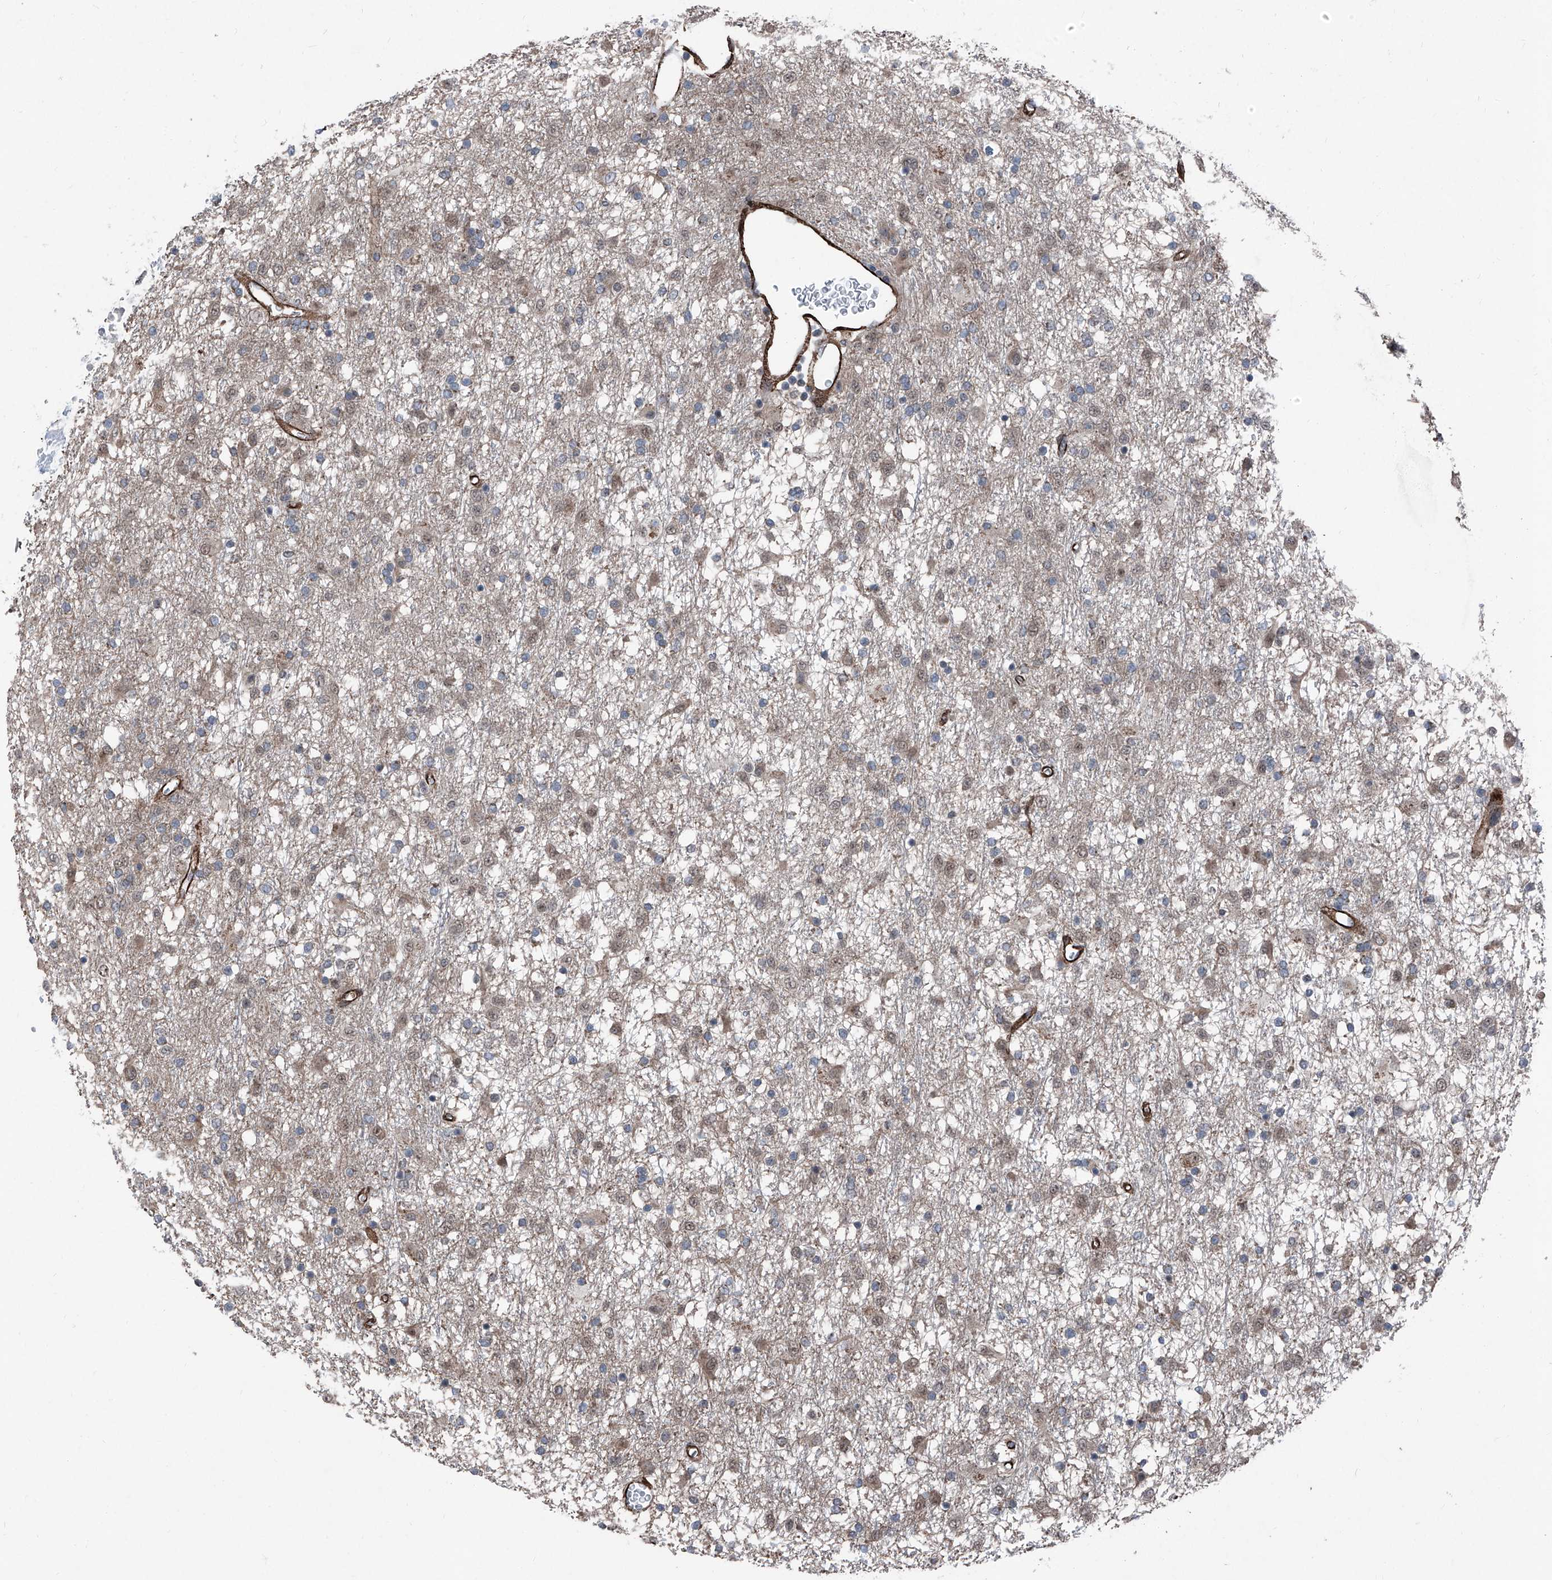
{"staining": {"intensity": "weak", "quantity": "<25%", "location": "cytoplasmic/membranous,nuclear"}, "tissue": "glioma", "cell_type": "Tumor cells", "image_type": "cancer", "snomed": [{"axis": "morphology", "description": "Glioma, malignant, Low grade"}, {"axis": "topography", "description": "Brain"}], "caption": "Tumor cells show no significant protein expression in malignant low-grade glioma. (IHC, brightfield microscopy, high magnification).", "gene": "COA7", "patient": {"sex": "male", "age": 65}}